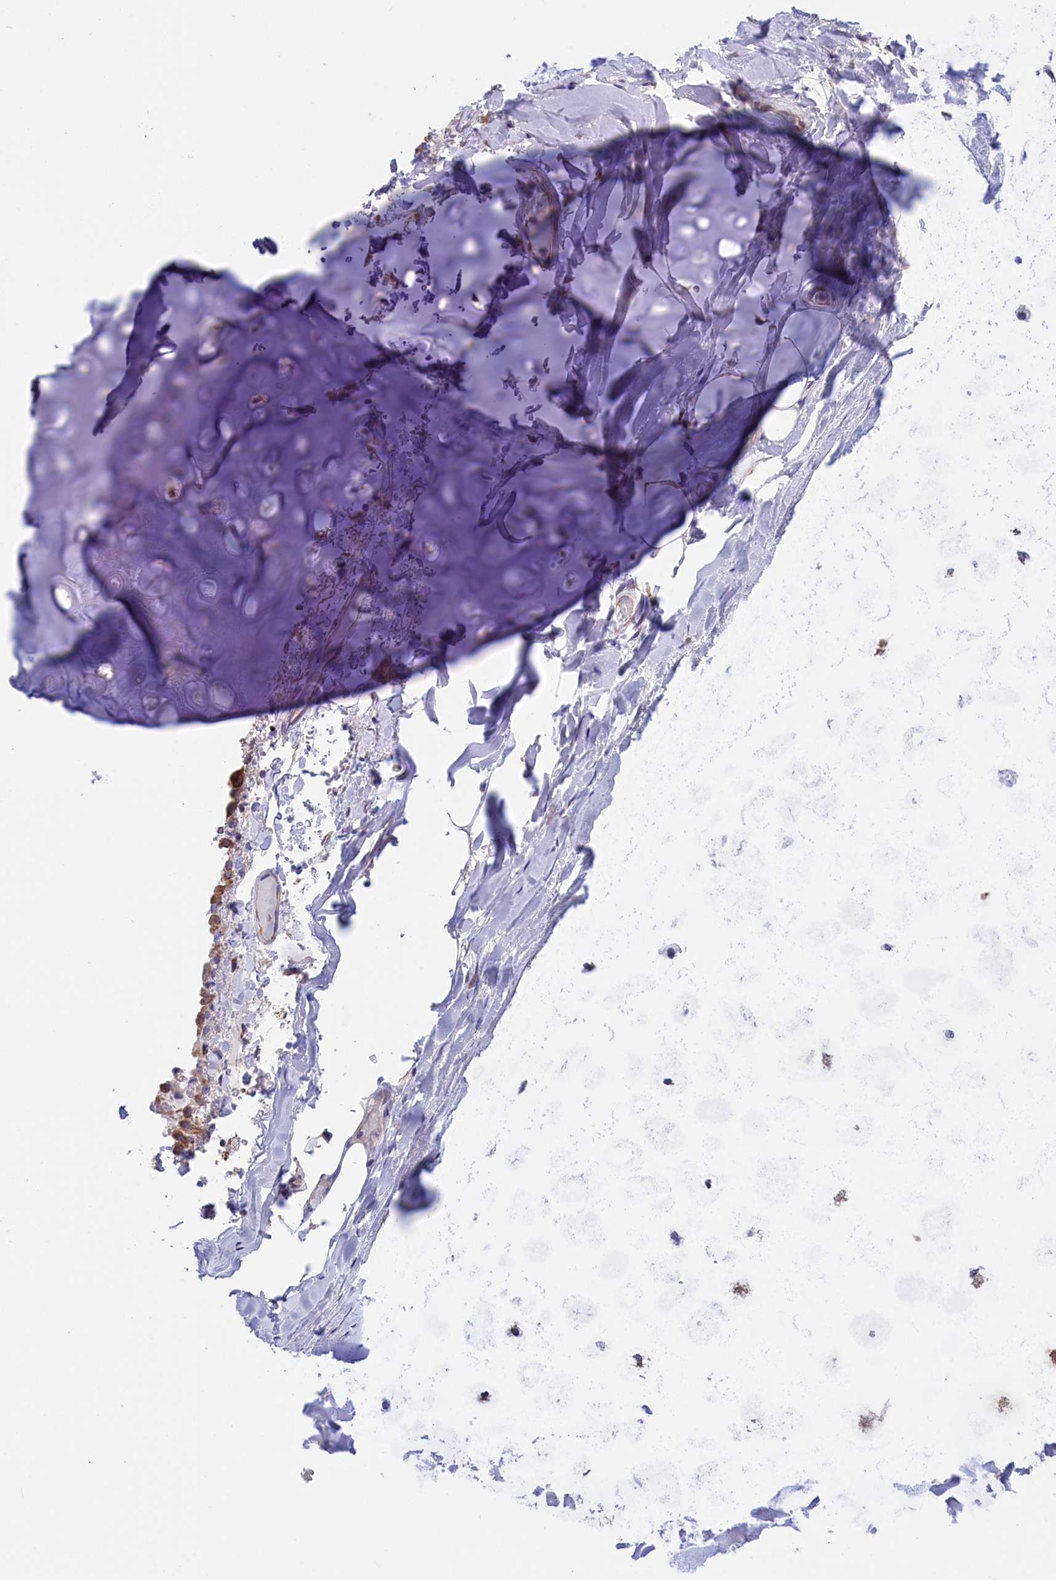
{"staining": {"intensity": "negative", "quantity": "none", "location": "none"}, "tissue": "adipose tissue", "cell_type": "Adipocytes", "image_type": "normal", "snomed": [{"axis": "morphology", "description": "Normal tissue, NOS"}, {"axis": "topography", "description": "Lymph node"}, {"axis": "topography", "description": "Cartilage tissue"}, {"axis": "topography", "description": "Bronchus"}], "caption": "A high-resolution photomicrograph shows immunohistochemistry staining of benign adipose tissue, which exhibits no significant expression in adipocytes. (Brightfield microscopy of DAB (3,3'-diaminobenzidine) immunohistochemistry at high magnification).", "gene": "CYP2U1", "patient": {"sex": "male", "age": 63}}